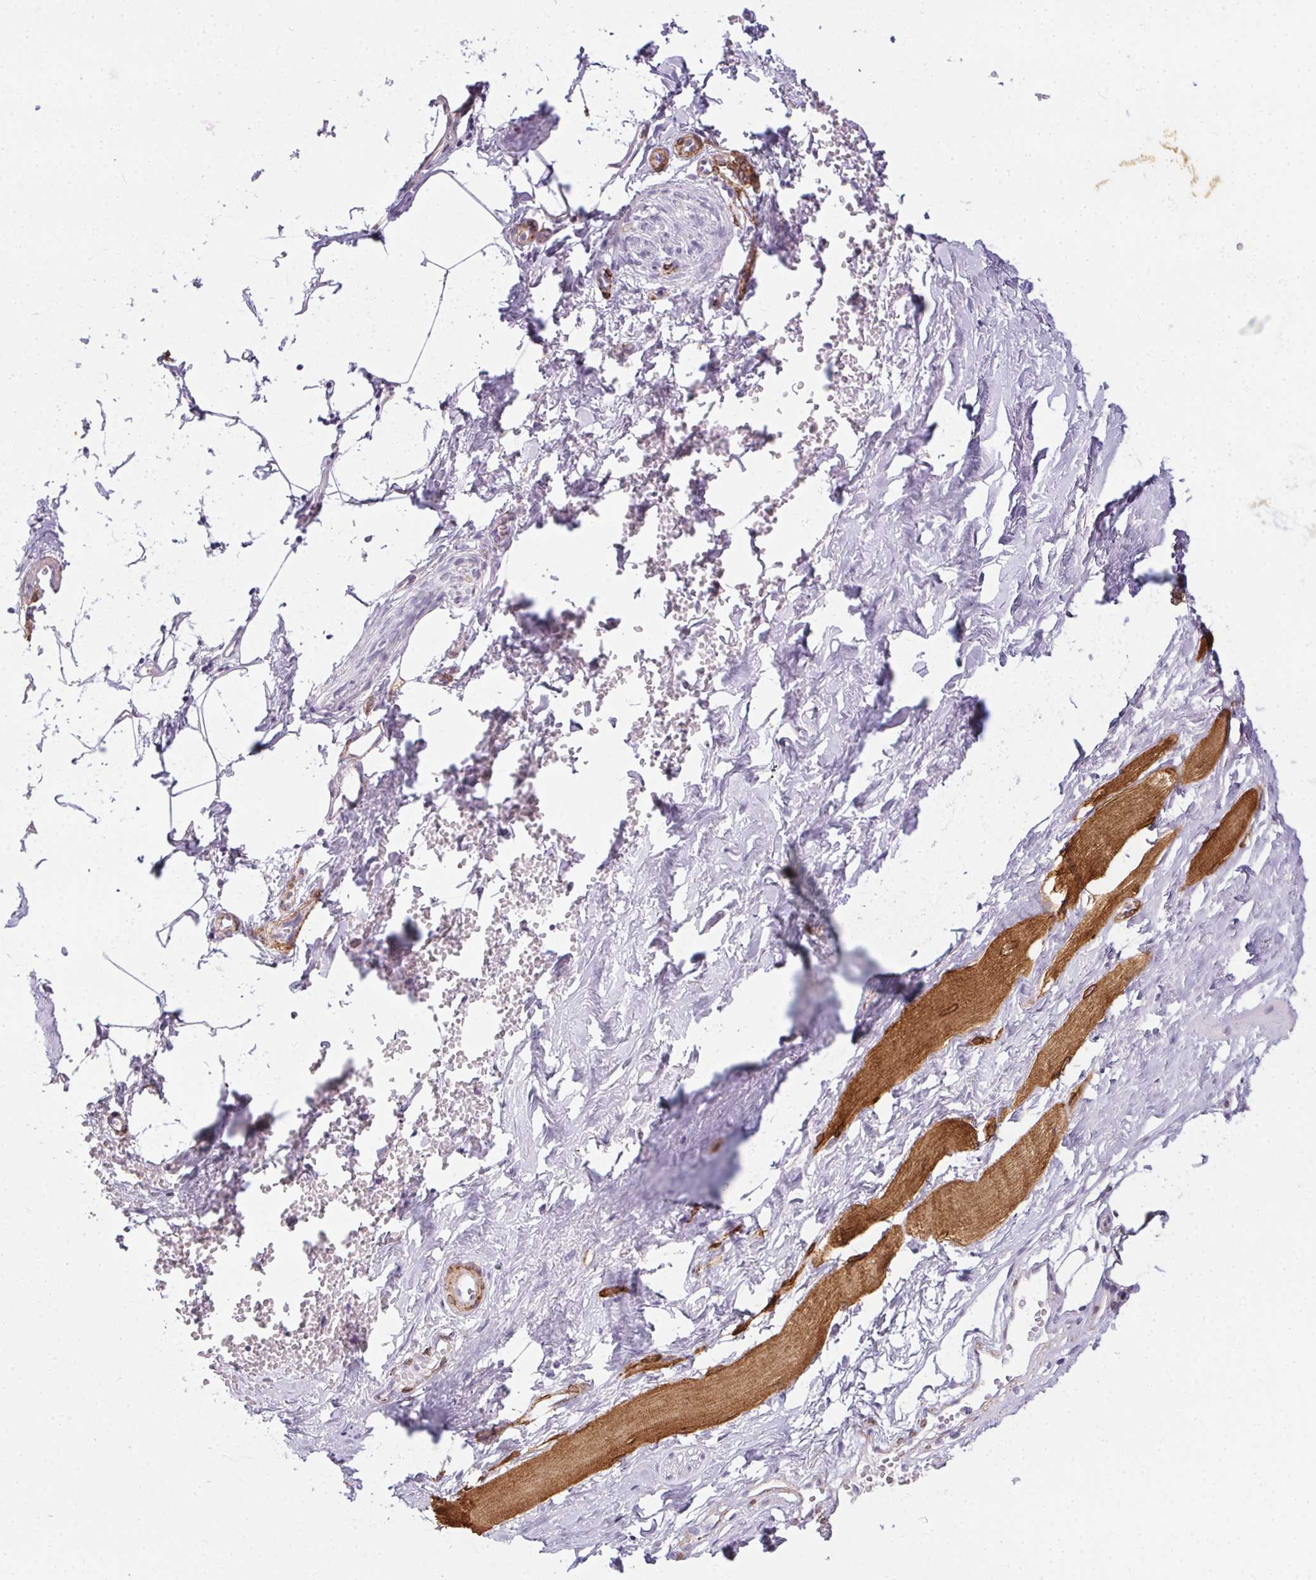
{"staining": {"intensity": "negative", "quantity": "none", "location": "none"}, "tissue": "adipose tissue", "cell_type": "Adipocytes", "image_type": "normal", "snomed": [{"axis": "morphology", "description": "Normal tissue, NOS"}, {"axis": "topography", "description": "Prostate"}, {"axis": "topography", "description": "Peripheral nerve tissue"}], "caption": "The histopathology image shows no significant positivity in adipocytes of adipose tissue. Brightfield microscopy of immunohistochemistry stained with DAB (3,3'-diaminobenzidine) (brown) and hematoxylin (blue), captured at high magnification.", "gene": "HRC", "patient": {"sex": "male", "age": 55}}